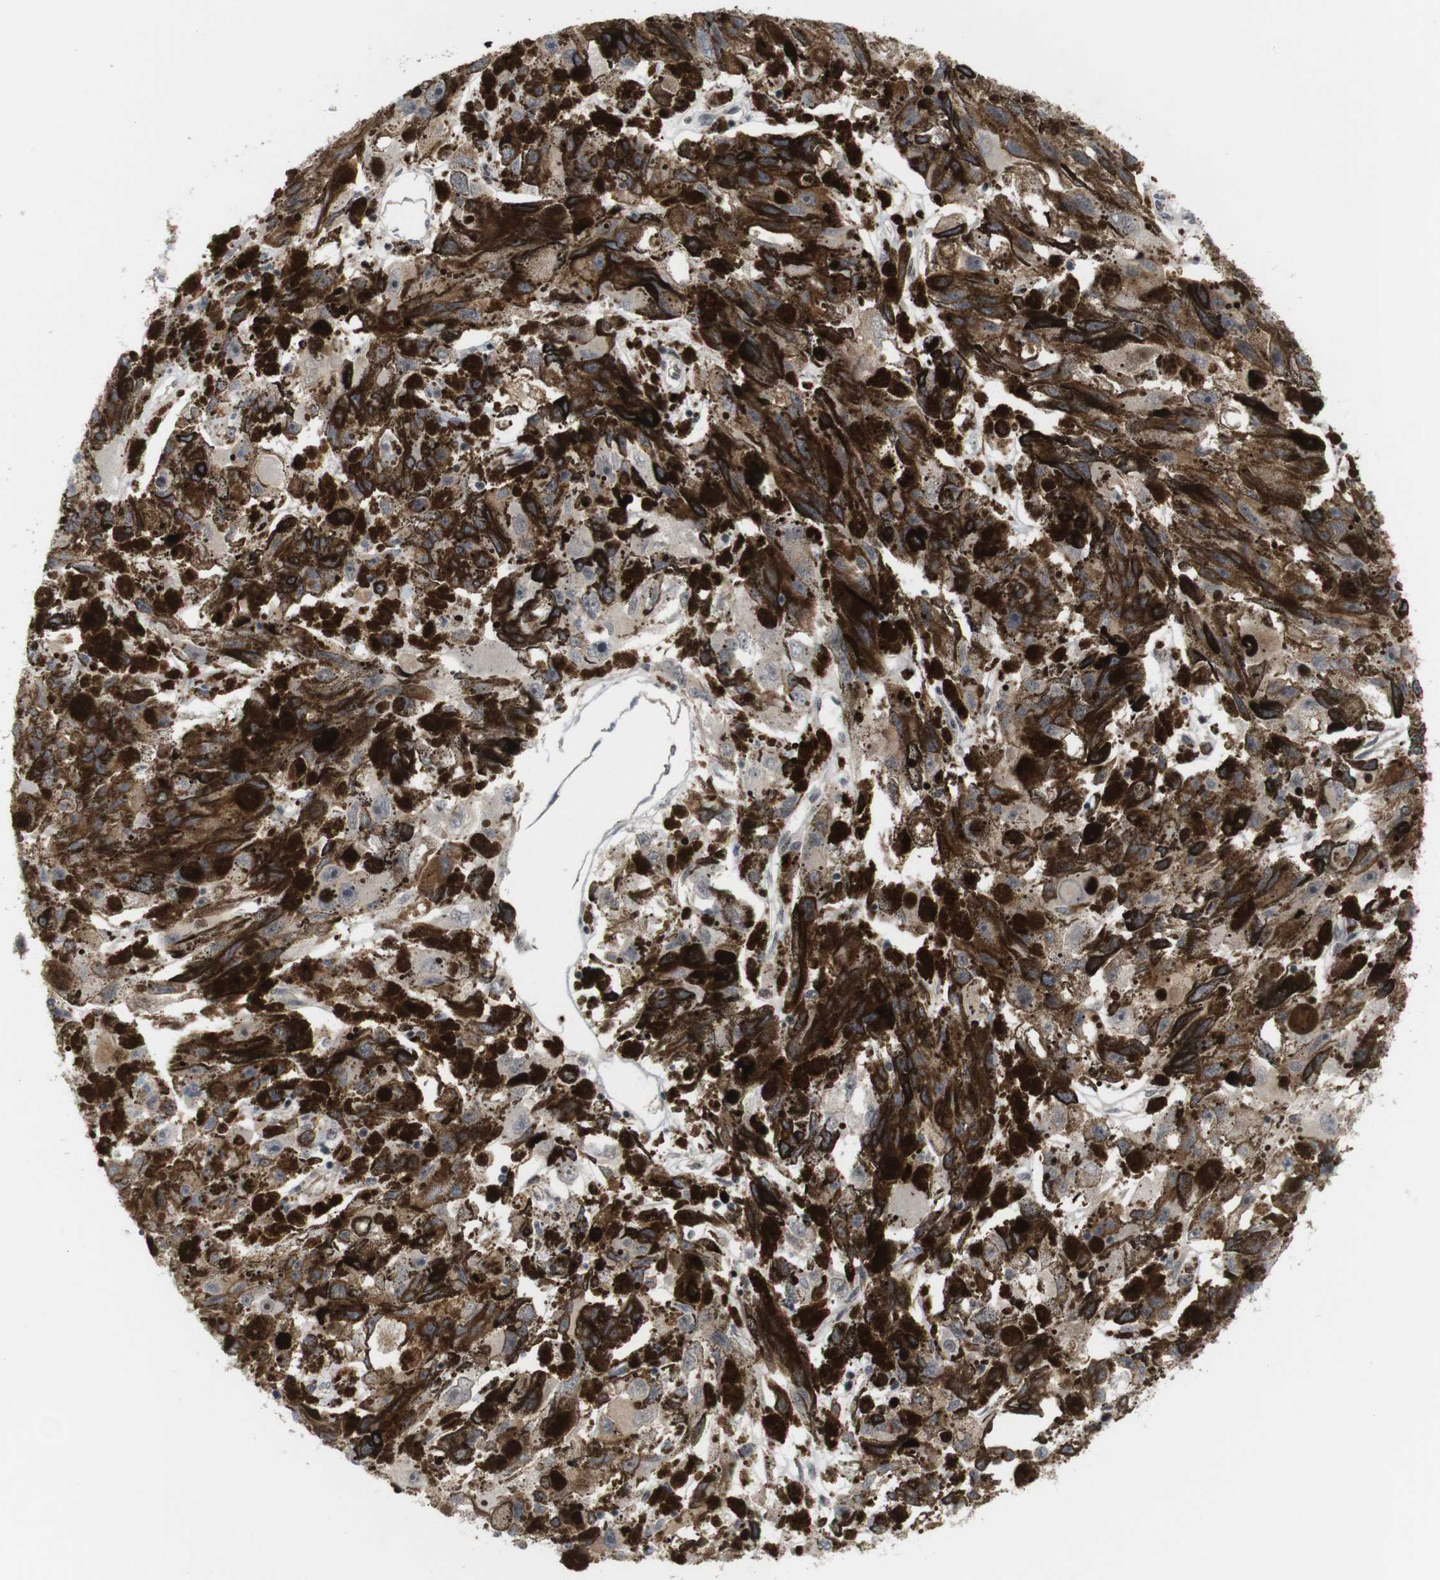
{"staining": {"intensity": "moderate", "quantity": ">75%", "location": "cytoplasmic/membranous,nuclear"}, "tissue": "melanoma", "cell_type": "Tumor cells", "image_type": "cancer", "snomed": [{"axis": "morphology", "description": "Malignant melanoma, NOS"}, {"axis": "topography", "description": "Skin"}], "caption": "Brown immunohistochemical staining in human melanoma reveals moderate cytoplasmic/membranous and nuclear staining in about >75% of tumor cells.", "gene": "SP2", "patient": {"sex": "female", "age": 104}}